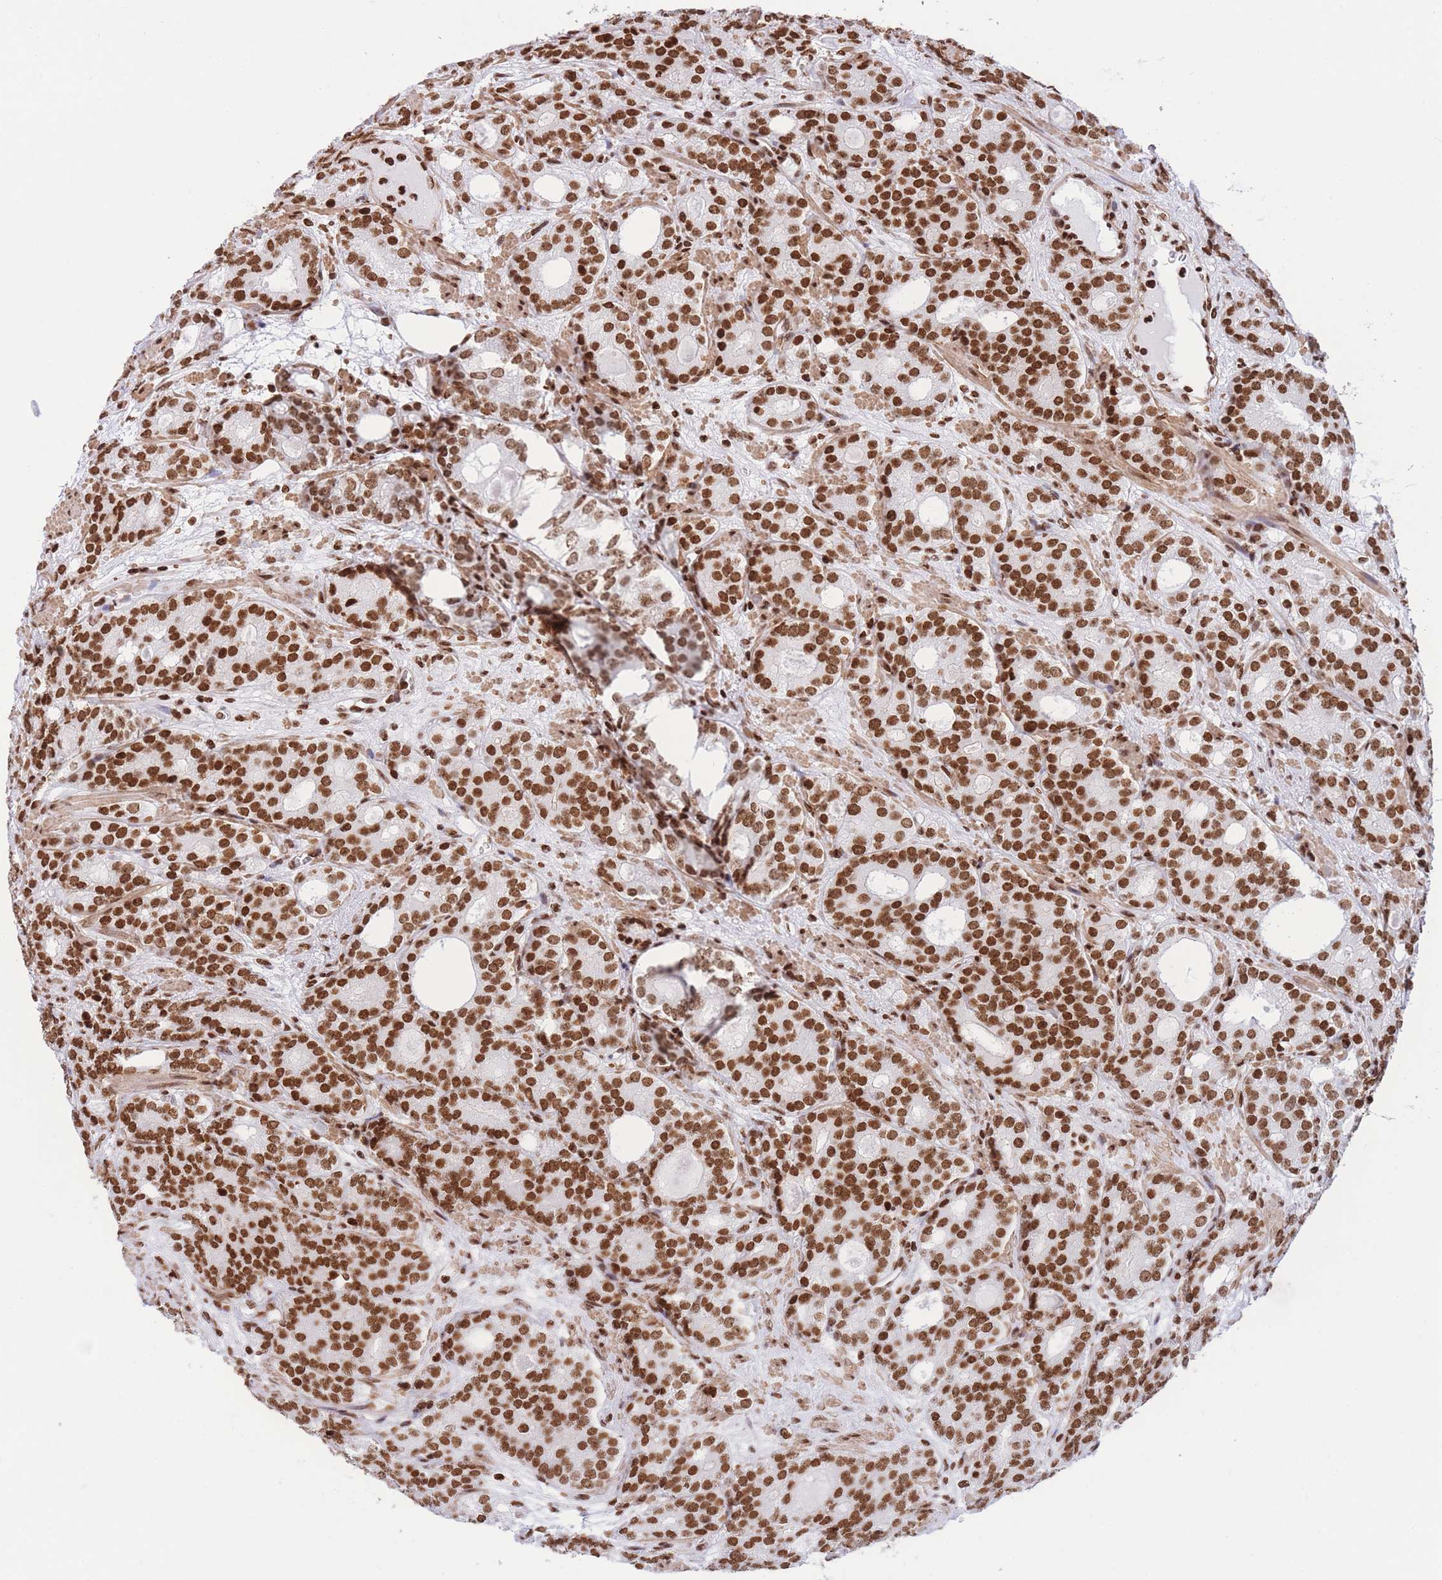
{"staining": {"intensity": "strong", "quantity": ">75%", "location": "nuclear"}, "tissue": "prostate cancer", "cell_type": "Tumor cells", "image_type": "cancer", "snomed": [{"axis": "morphology", "description": "Adenocarcinoma, High grade"}, {"axis": "topography", "description": "Prostate"}], "caption": "Immunohistochemical staining of prostate cancer reveals high levels of strong nuclear protein positivity in approximately >75% of tumor cells.", "gene": "H2BC11", "patient": {"sex": "male", "age": 64}}